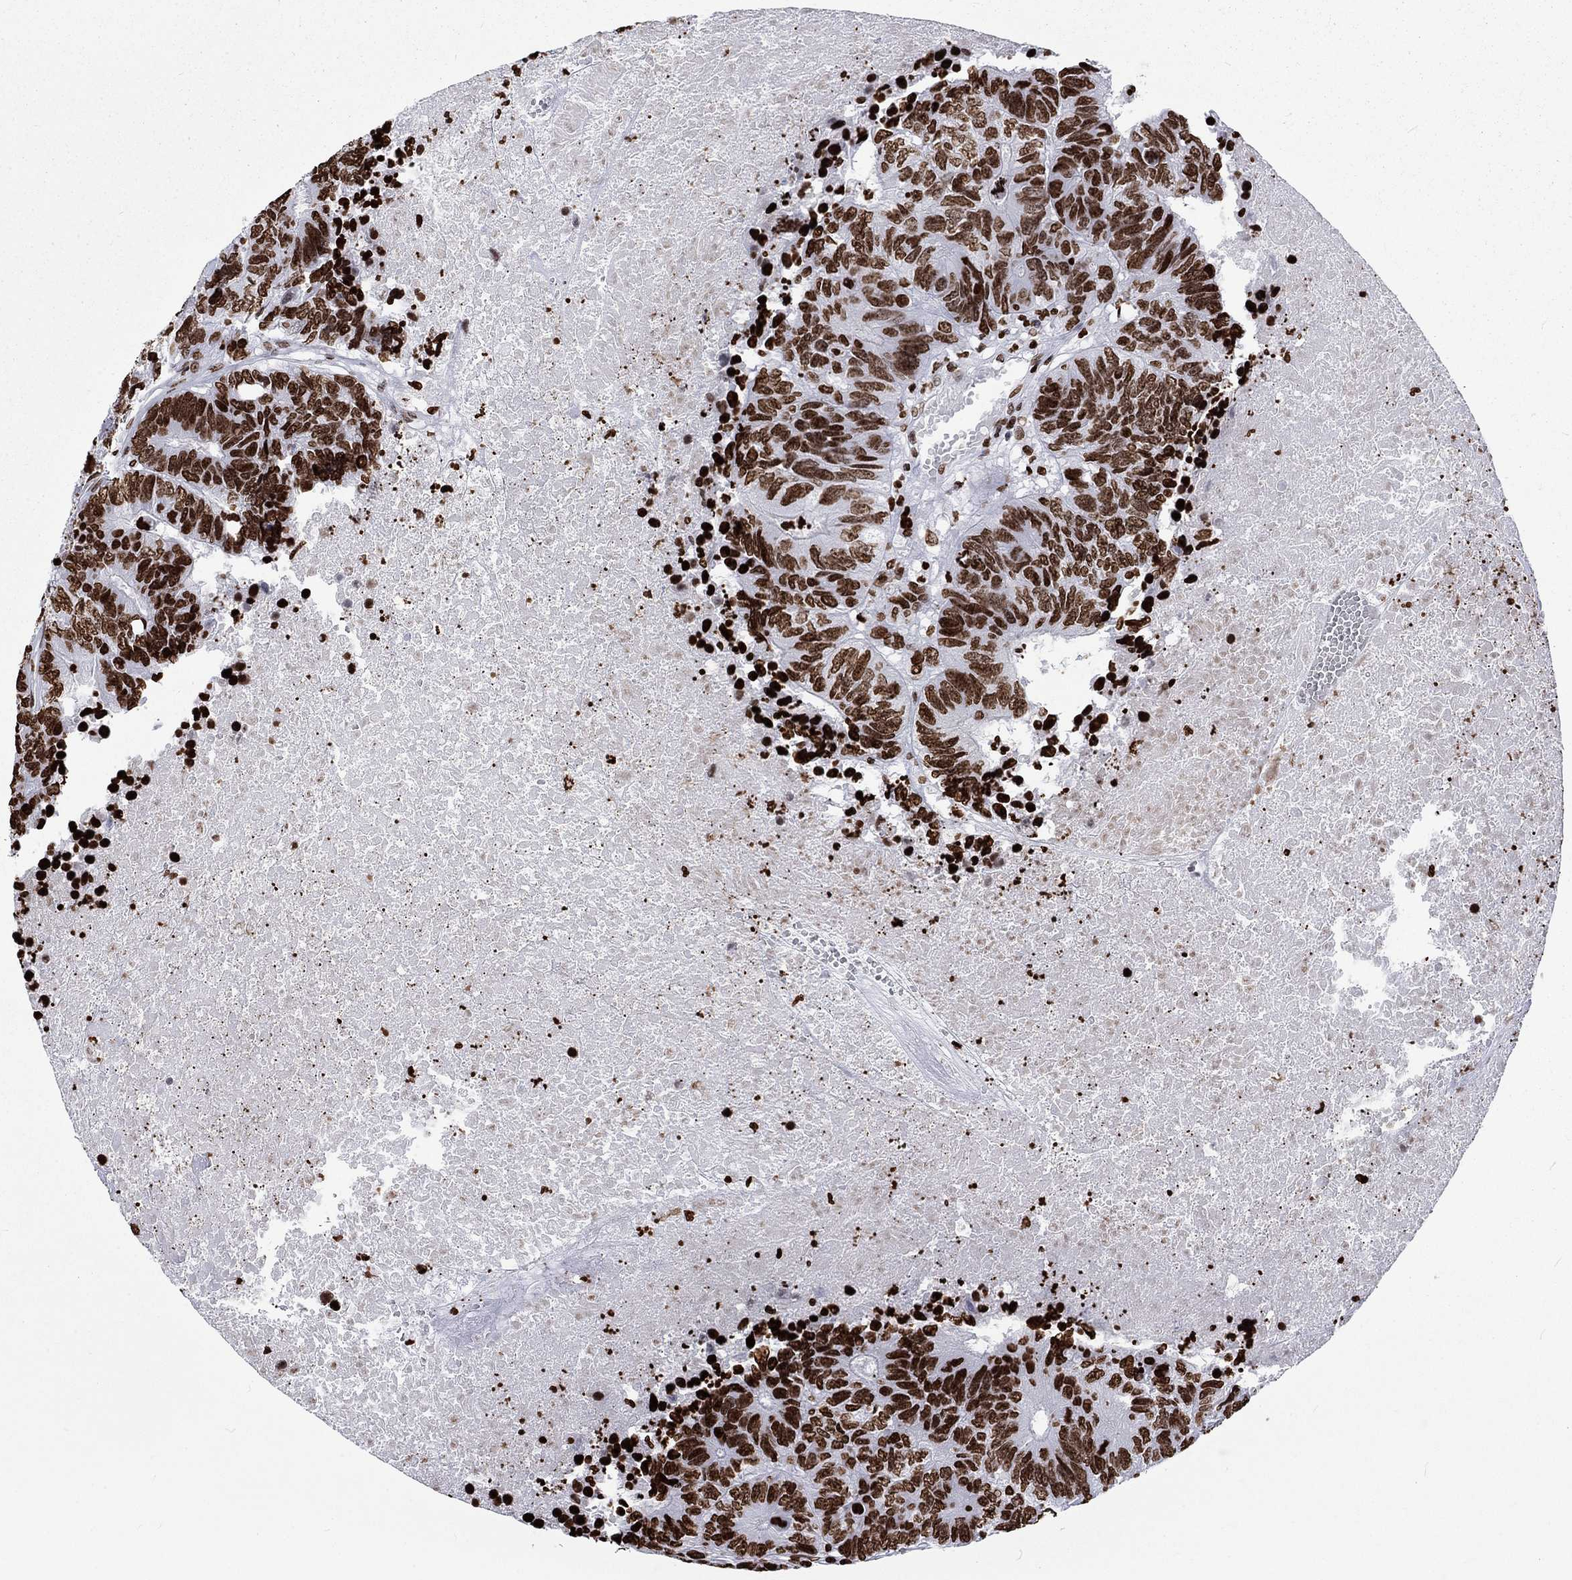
{"staining": {"intensity": "strong", "quantity": ">75%", "location": "nuclear"}, "tissue": "colorectal cancer", "cell_type": "Tumor cells", "image_type": "cancer", "snomed": [{"axis": "morphology", "description": "Adenocarcinoma, NOS"}, {"axis": "topography", "description": "Colon"}], "caption": "Immunohistochemistry (DAB) staining of human colorectal adenocarcinoma reveals strong nuclear protein staining in about >75% of tumor cells.", "gene": "H1-5", "patient": {"sex": "female", "age": 48}}